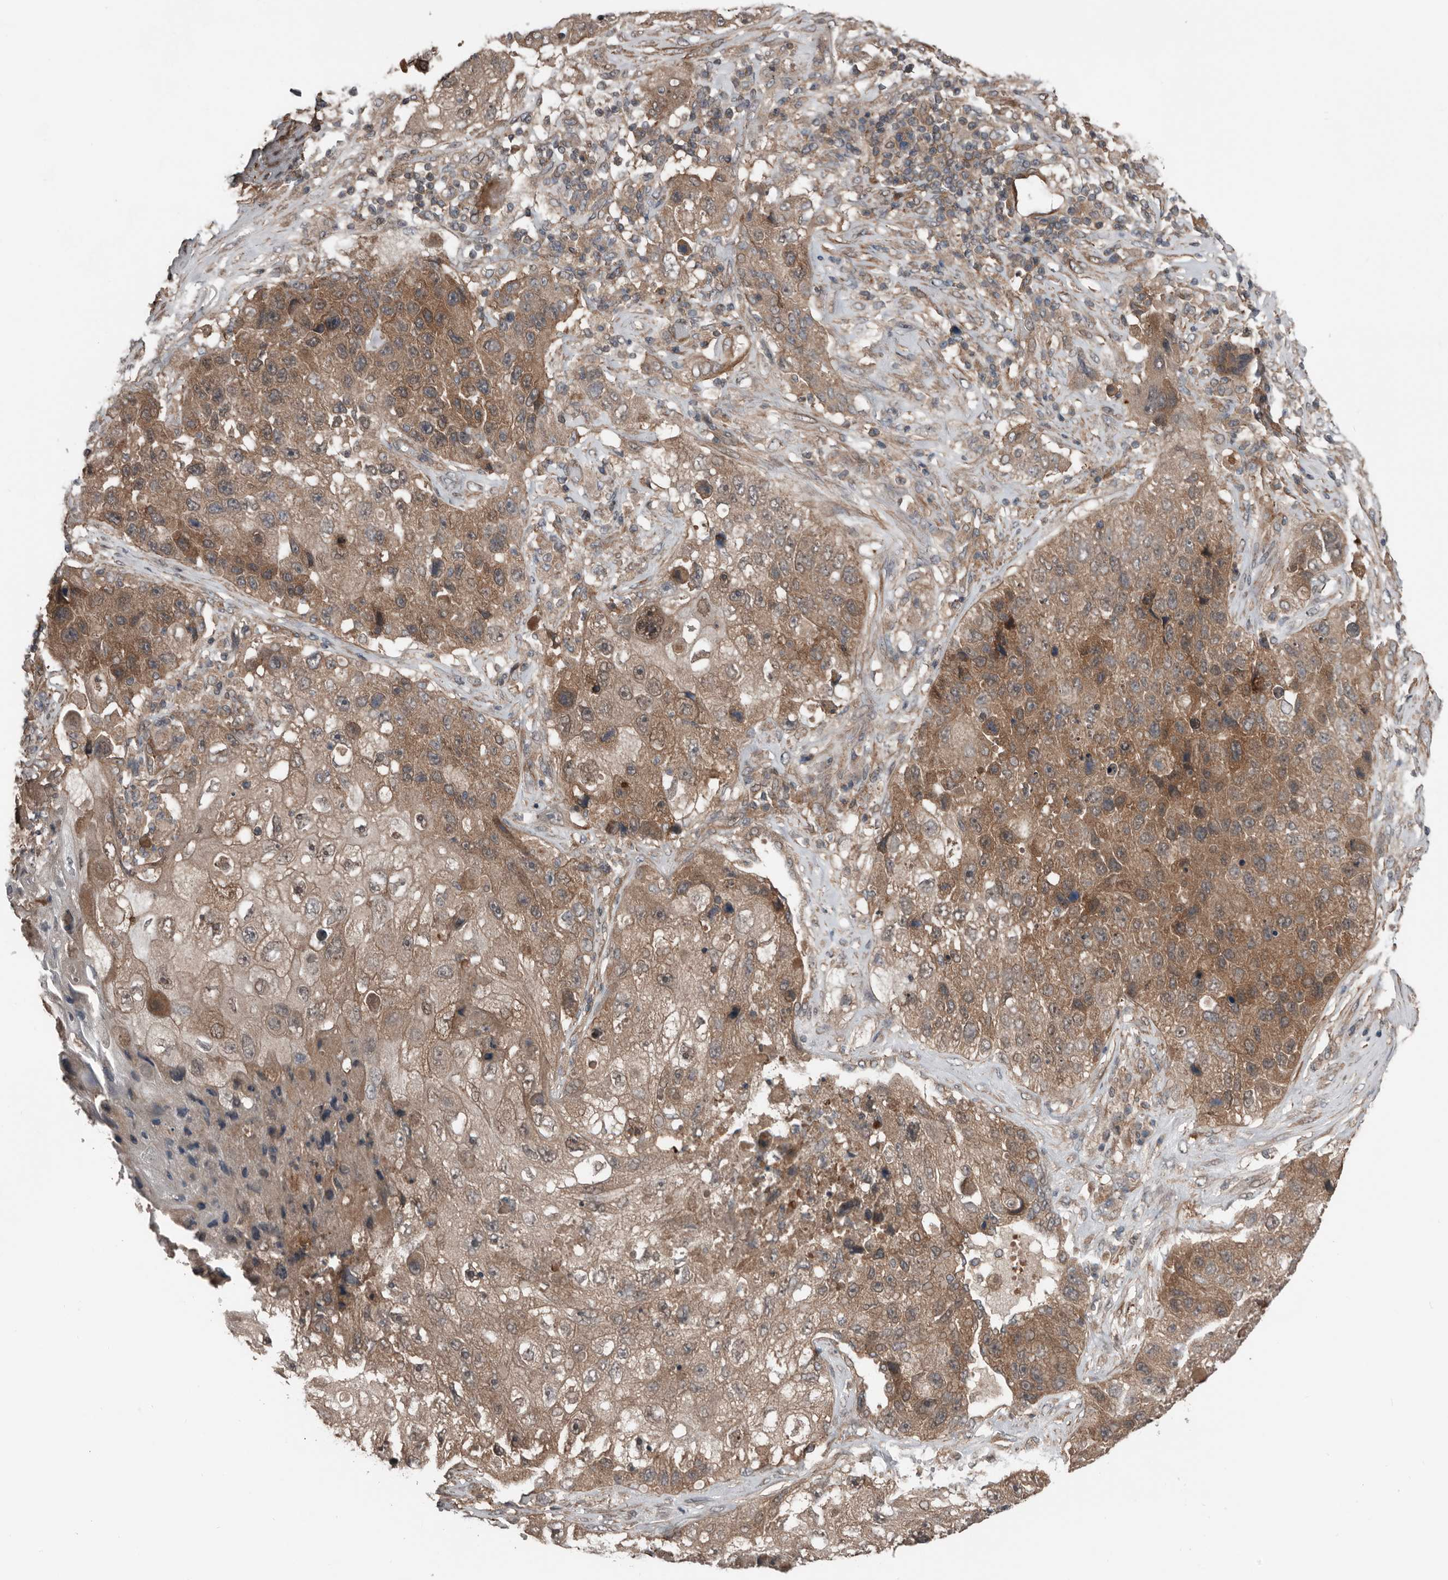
{"staining": {"intensity": "moderate", "quantity": ">75%", "location": "cytoplasmic/membranous"}, "tissue": "lung cancer", "cell_type": "Tumor cells", "image_type": "cancer", "snomed": [{"axis": "morphology", "description": "Squamous cell carcinoma, NOS"}, {"axis": "topography", "description": "Lung"}], "caption": "DAB immunohistochemical staining of squamous cell carcinoma (lung) exhibits moderate cytoplasmic/membranous protein staining in about >75% of tumor cells.", "gene": "DNAJB4", "patient": {"sex": "male", "age": 61}}